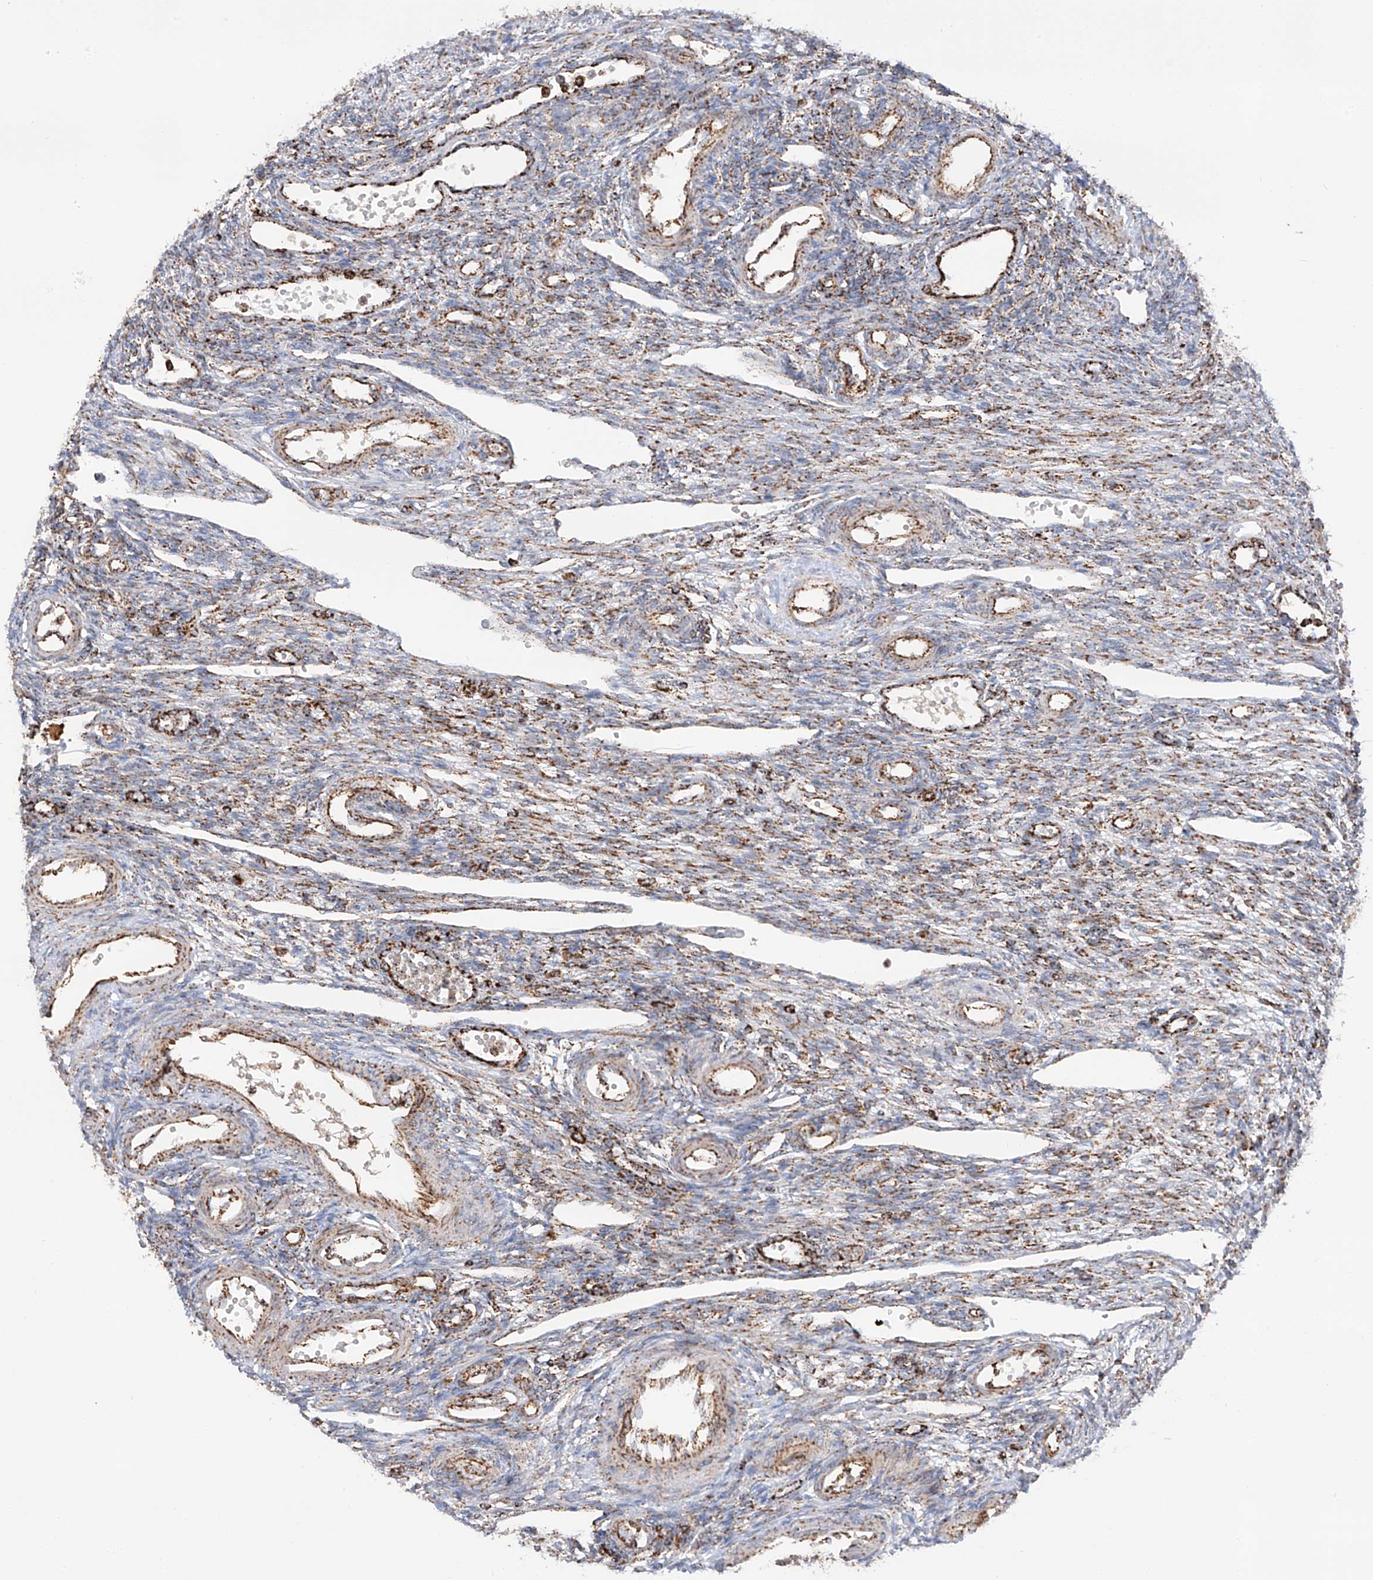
{"staining": {"intensity": "moderate", "quantity": "25%-75%", "location": "cytoplasmic/membranous"}, "tissue": "ovary", "cell_type": "Ovarian stroma cells", "image_type": "normal", "snomed": [{"axis": "morphology", "description": "Normal tissue, NOS"}, {"axis": "morphology", "description": "Cyst, NOS"}, {"axis": "topography", "description": "Ovary"}], "caption": "IHC (DAB (3,3'-diaminobenzidine)) staining of unremarkable ovary shows moderate cytoplasmic/membranous protein positivity in approximately 25%-75% of ovarian stroma cells.", "gene": "TTC27", "patient": {"sex": "female", "age": 33}}